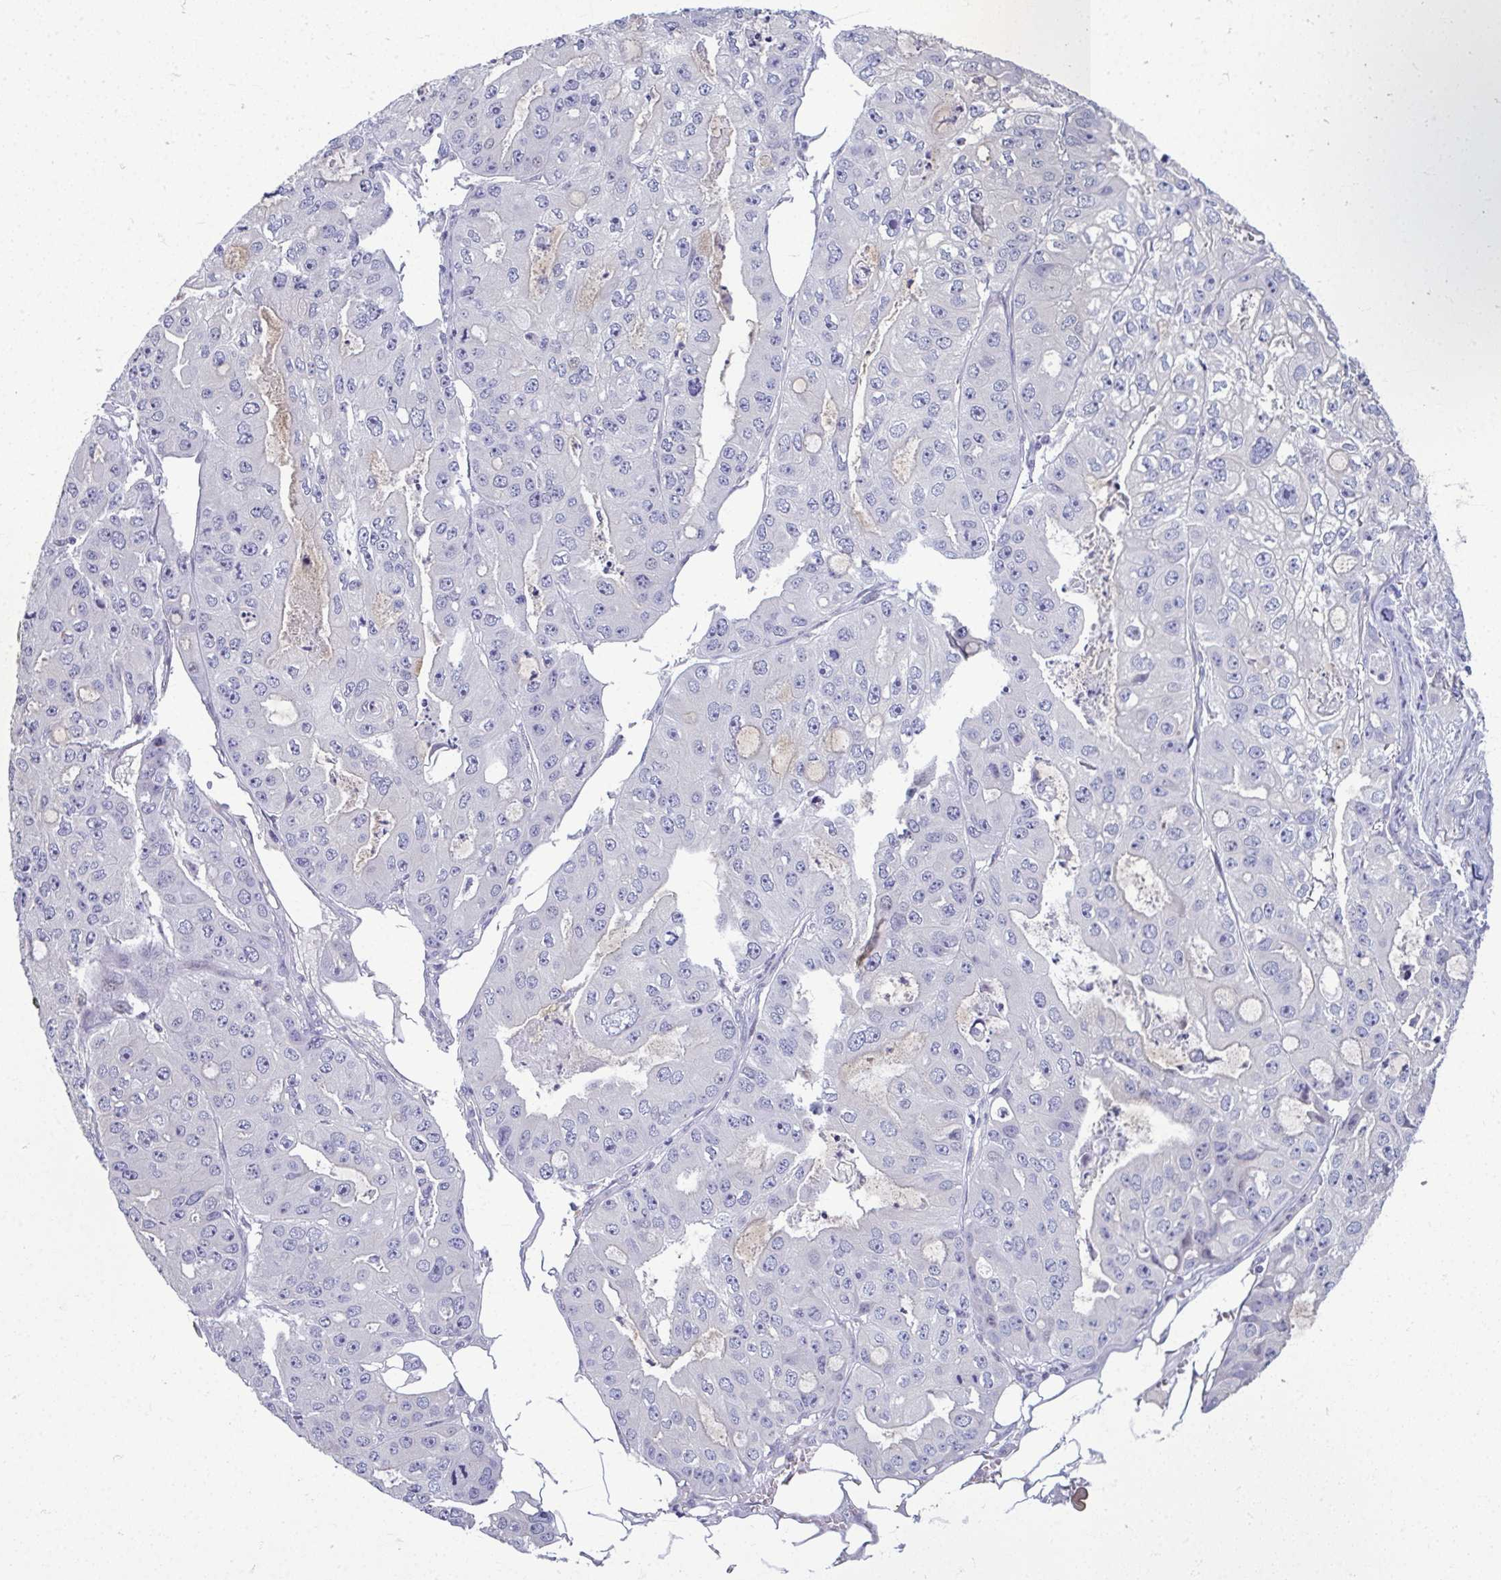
{"staining": {"intensity": "negative", "quantity": "none", "location": "none"}, "tissue": "ovarian cancer", "cell_type": "Tumor cells", "image_type": "cancer", "snomed": [{"axis": "morphology", "description": "Cystadenocarcinoma, serous, NOS"}, {"axis": "topography", "description": "Ovary"}], "caption": "The photomicrograph exhibits no staining of tumor cells in ovarian serous cystadenocarcinoma. (DAB (3,3'-diaminobenzidine) immunohistochemistry (IHC), high magnification).", "gene": "ODF1", "patient": {"sex": "female", "age": 56}}